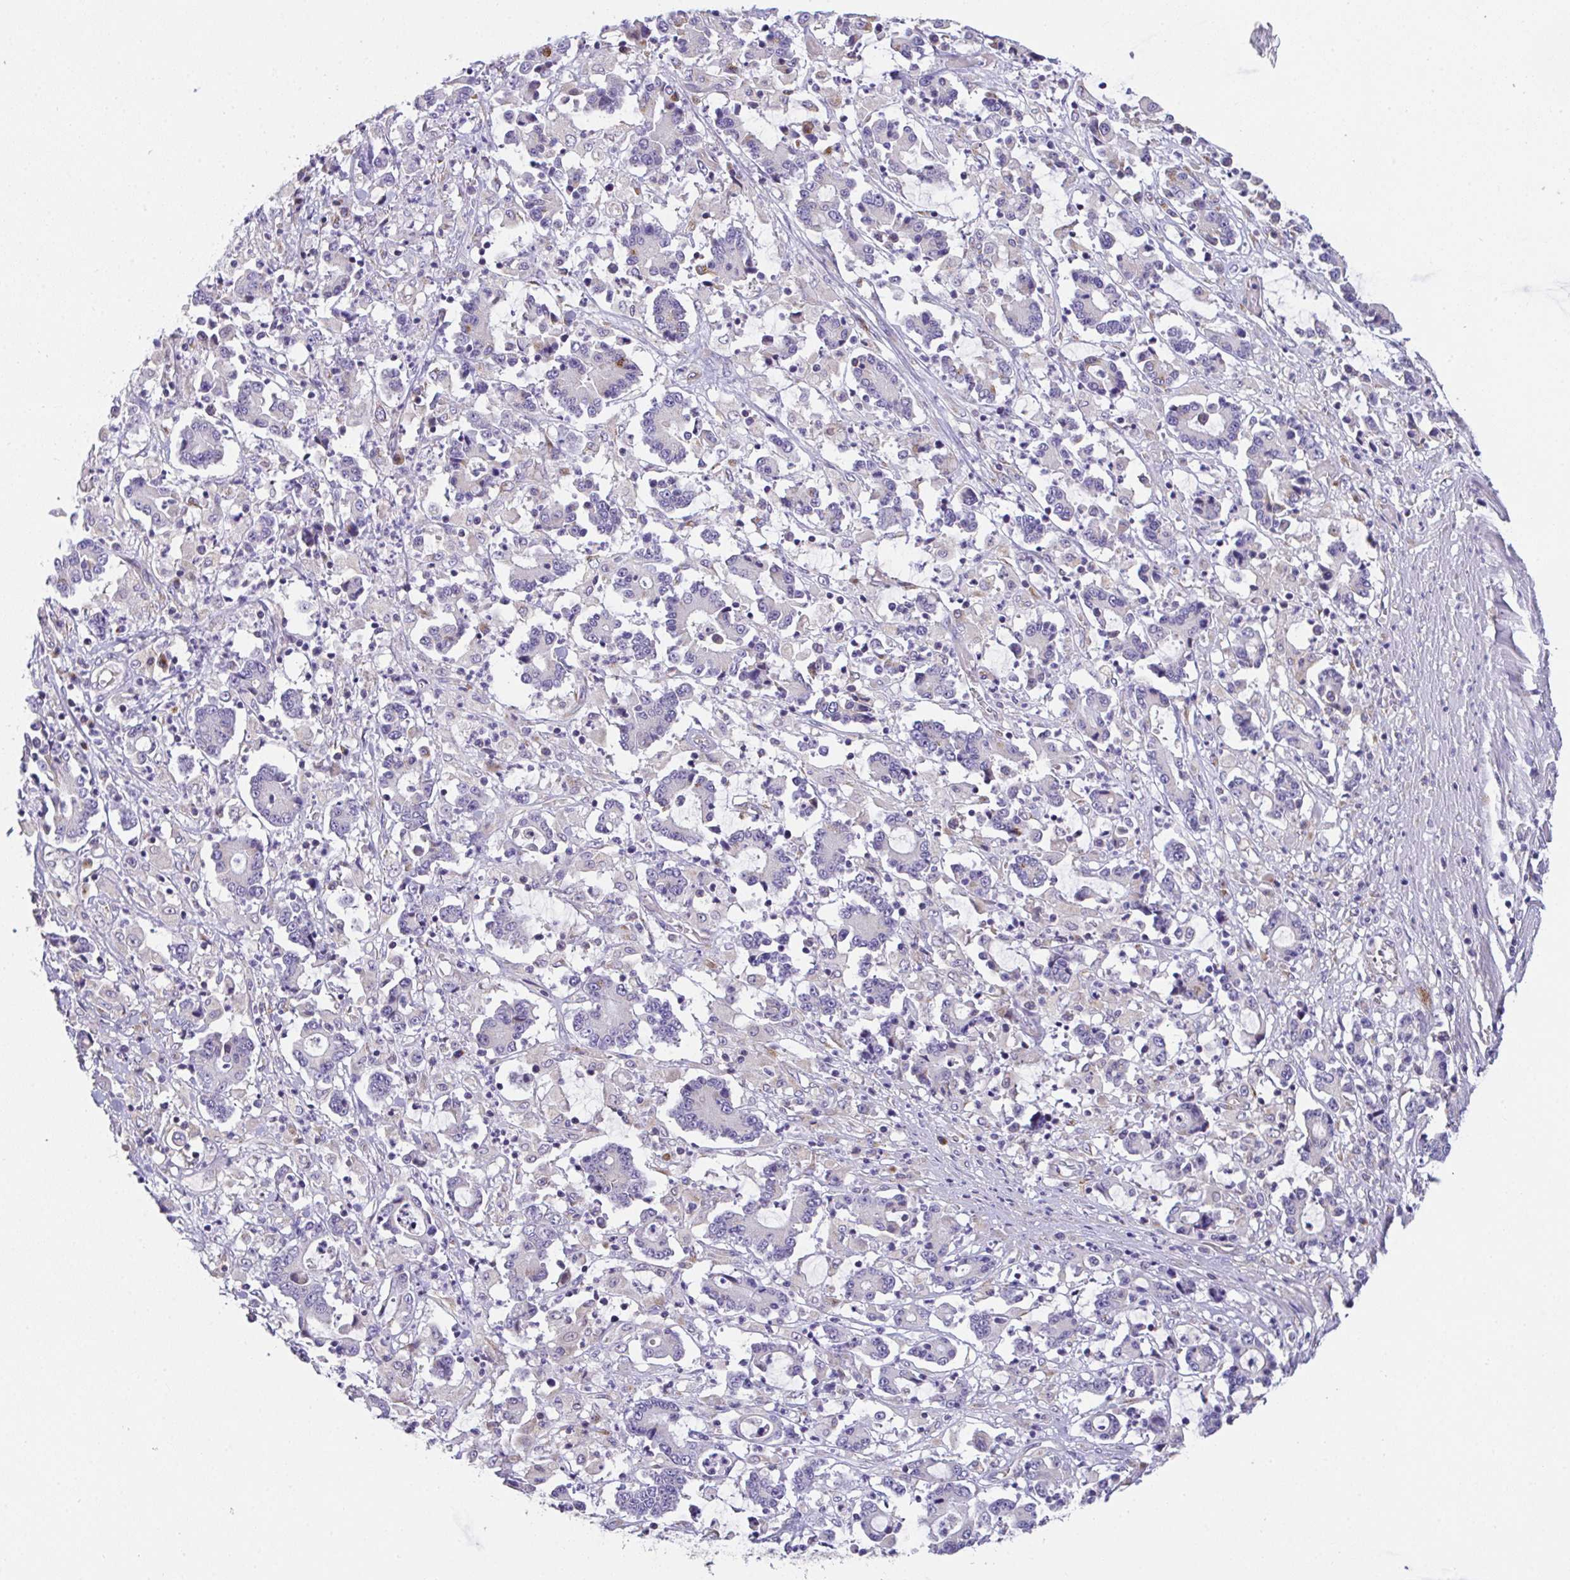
{"staining": {"intensity": "negative", "quantity": "none", "location": "none"}, "tissue": "stomach cancer", "cell_type": "Tumor cells", "image_type": "cancer", "snomed": [{"axis": "morphology", "description": "Adenocarcinoma, NOS"}, {"axis": "topography", "description": "Stomach, upper"}], "caption": "This histopathology image is of stomach cancer stained with IHC to label a protein in brown with the nuclei are counter-stained blue. There is no positivity in tumor cells.", "gene": "MIA3", "patient": {"sex": "male", "age": 68}}